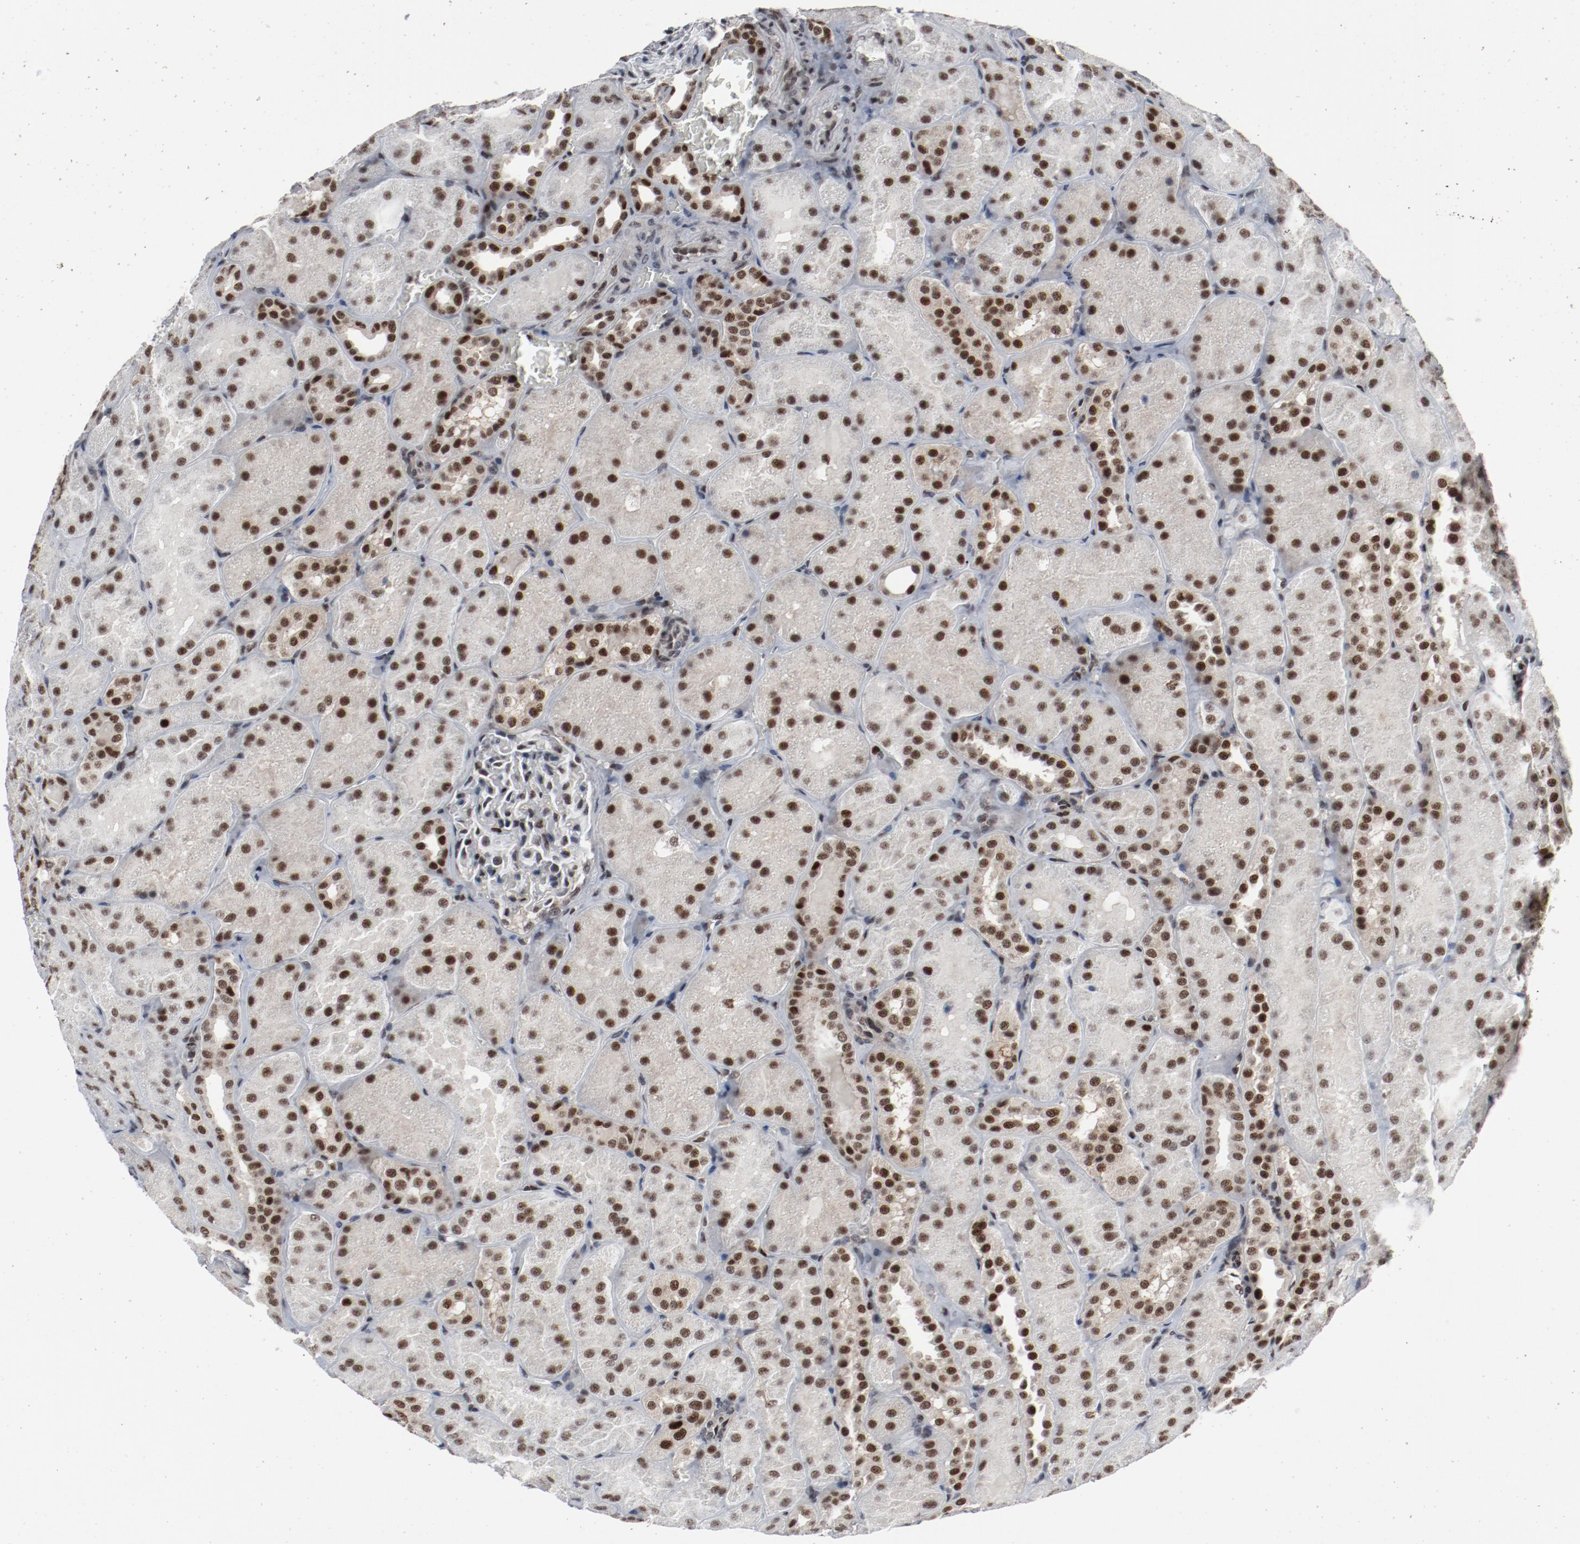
{"staining": {"intensity": "strong", "quantity": "<25%", "location": "nuclear"}, "tissue": "kidney", "cell_type": "Cells in glomeruli", "image_type": "normal", "snomed": [{"axis": "morphology", "description": "Normal tissue, NOS"}, {"axis": "topography", "description": "Kidney"}], "caption": "This is an image of immunohistochemistry (IHC) staining of unremarkable kidney, which shows strong positivity in the nuclear of cells in glomeruli.", "gene": "JMJD6", "patient": {"sex": "male", "age": 28}}